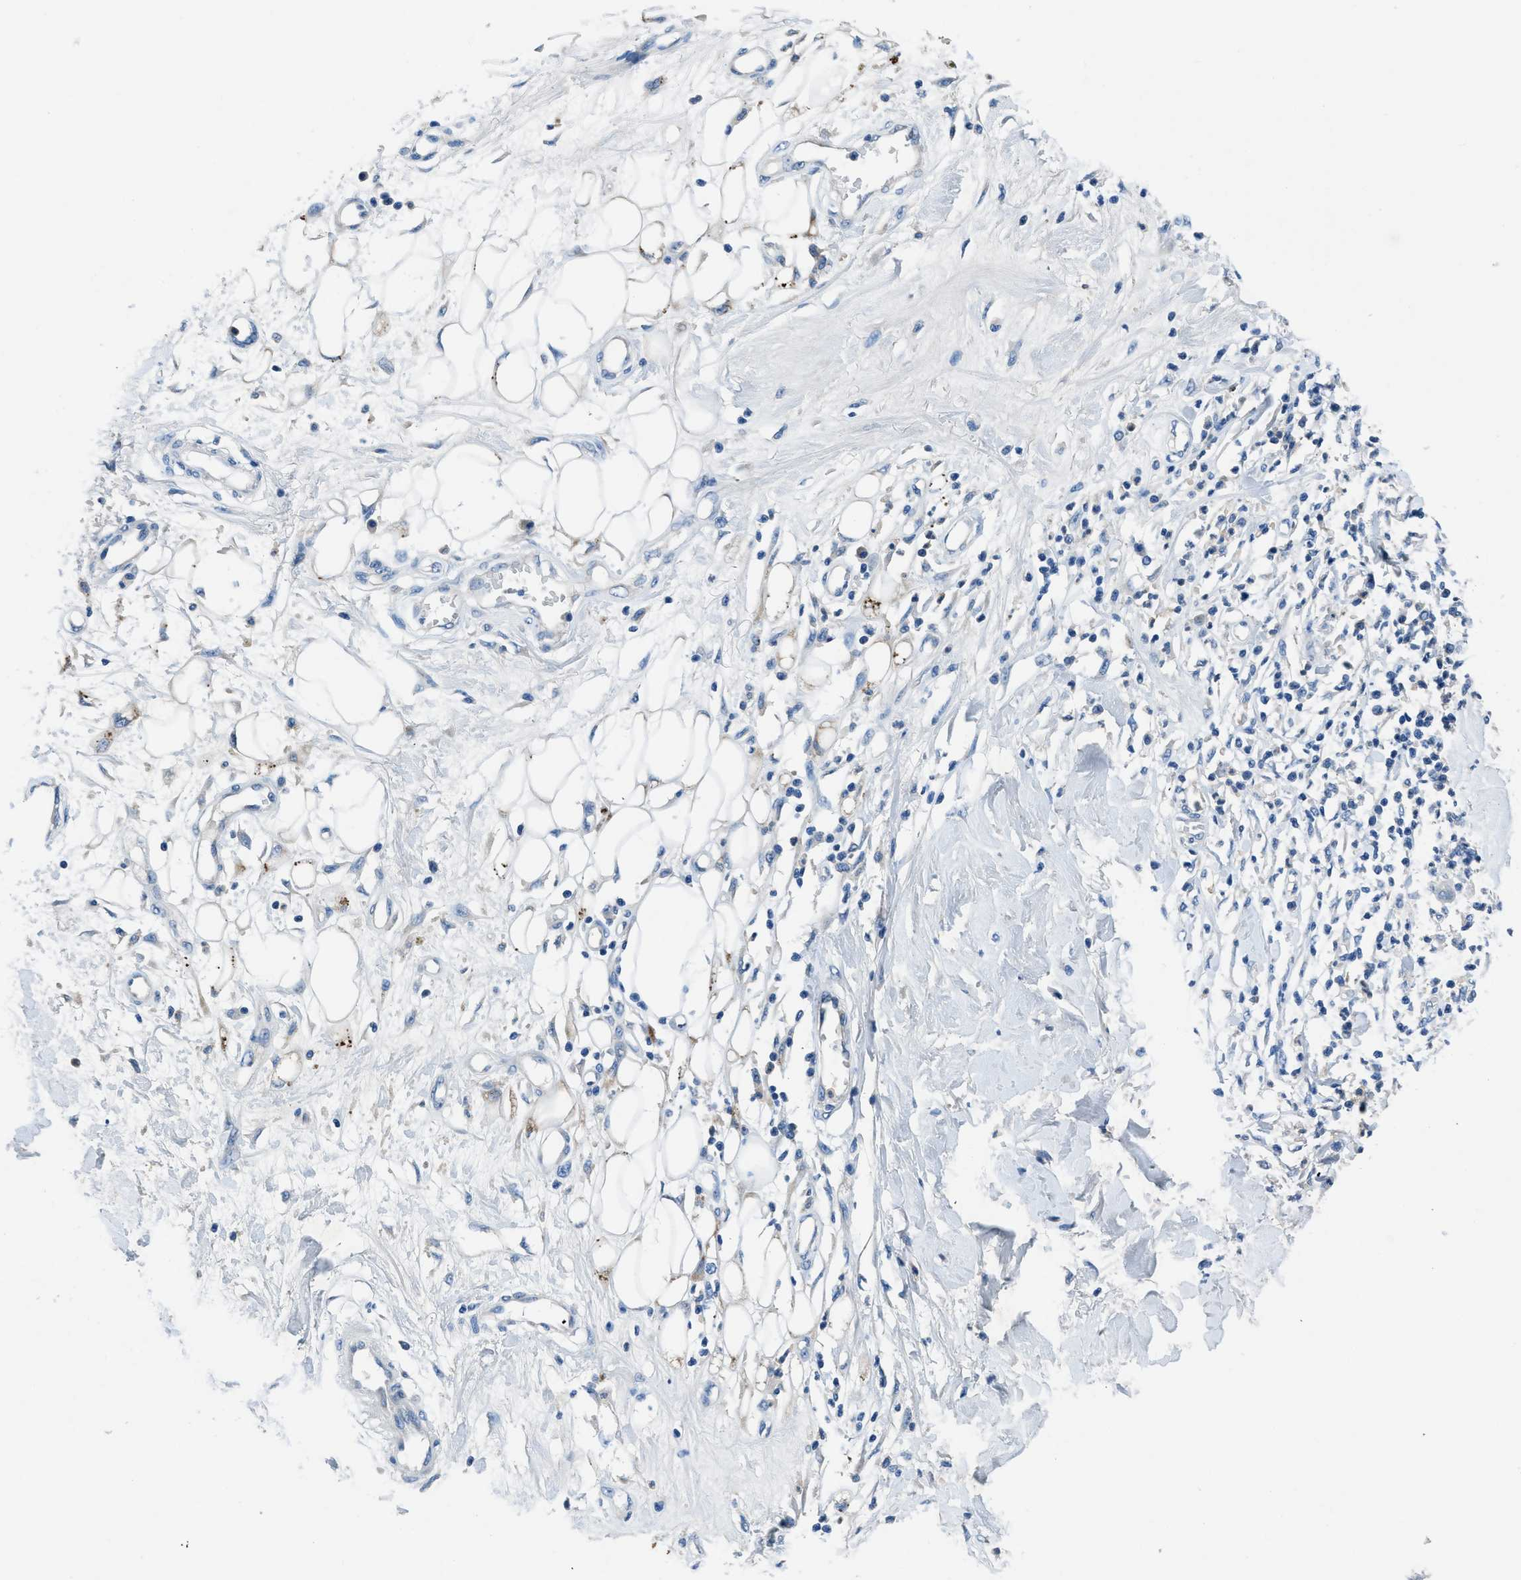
{"staining": {"intensity": "moderate", "quantity": "25%-75%", "location": "cytoplasmic/membranous"}, "tissue": "adipose tissue", "cell_type": "Adipocytes", "image_type": "normal", "snomed": [{"axis": "morphology", "description": "Normal tissue, NOS"}, {"axis": "morphology", "description": "Squamous cell carcinoma, NOS"}, {"axis": "topography", "description": "Skin"}, {"axis": "topography", "description": "Peripheral nerve tissue"}], "caption": "Human adipose tissue stained with a brown dye reveals moderate cytoplasmic/membranous positive staining in approximately 25%-75% of adipocytes.", "gene": "PGR", "patient": {"sex": "male", "age": 83}}